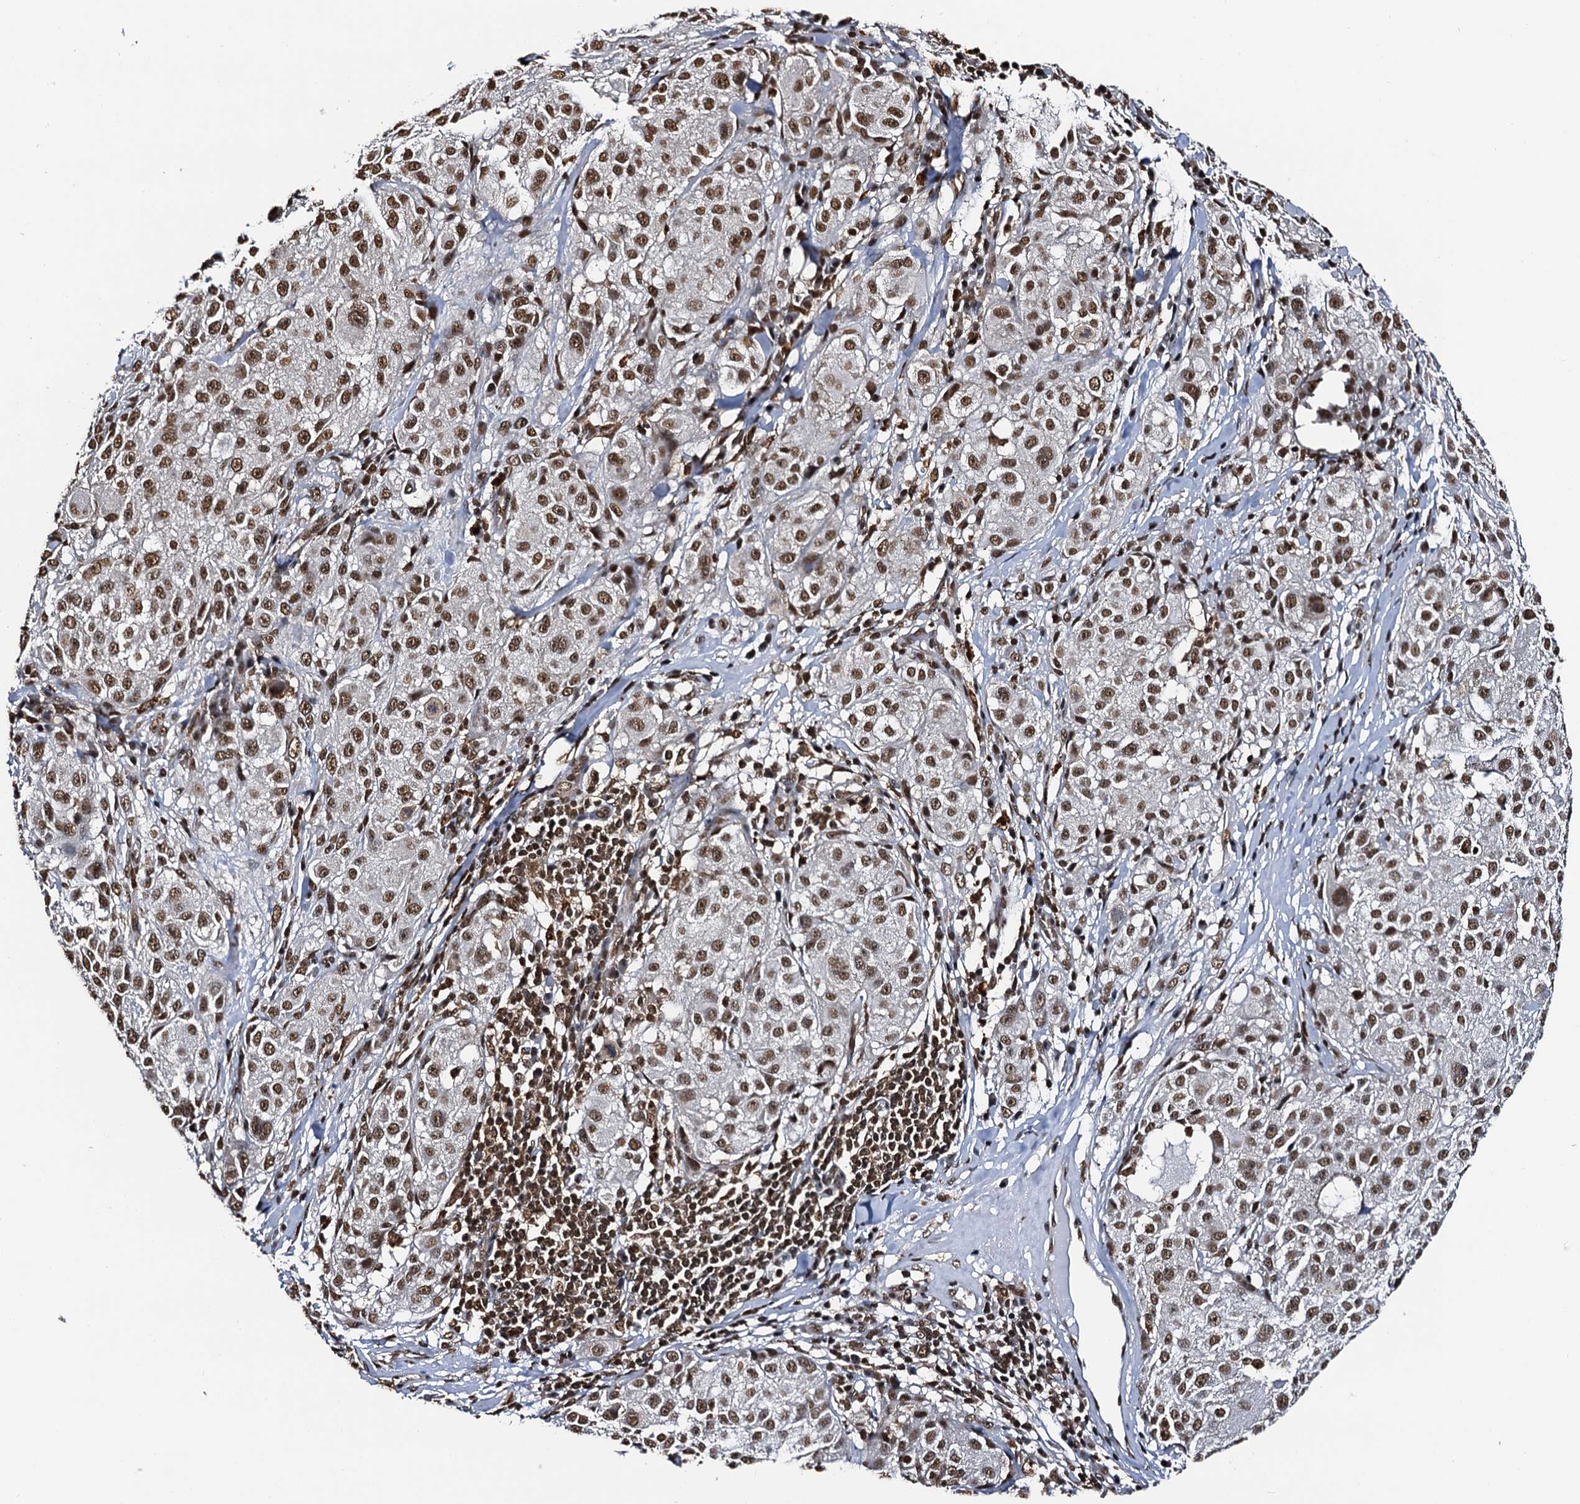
{"staining": {"intensity": "moderate", "quantity": ">75%", "location": "nuclear"}, "tissue": "melanoma", "cell_type": "Tumor cells", "image_type": "cancer", "snomed": [{"axis": "morphology", "description": "Necrosis, NOS"}, {"axis": "morphology", "description": "Malignant melanoma, NOS"}, {"axis": "topography", "description": "Skin"}], "caption": "The micrograph displays immunohistochemical staining of melanoma. There is moderate nuclear positivity is seen in about >75% of tumor cells.", "gene": "SNRPD2", "patient": {"sex": "female", "age": 87}}